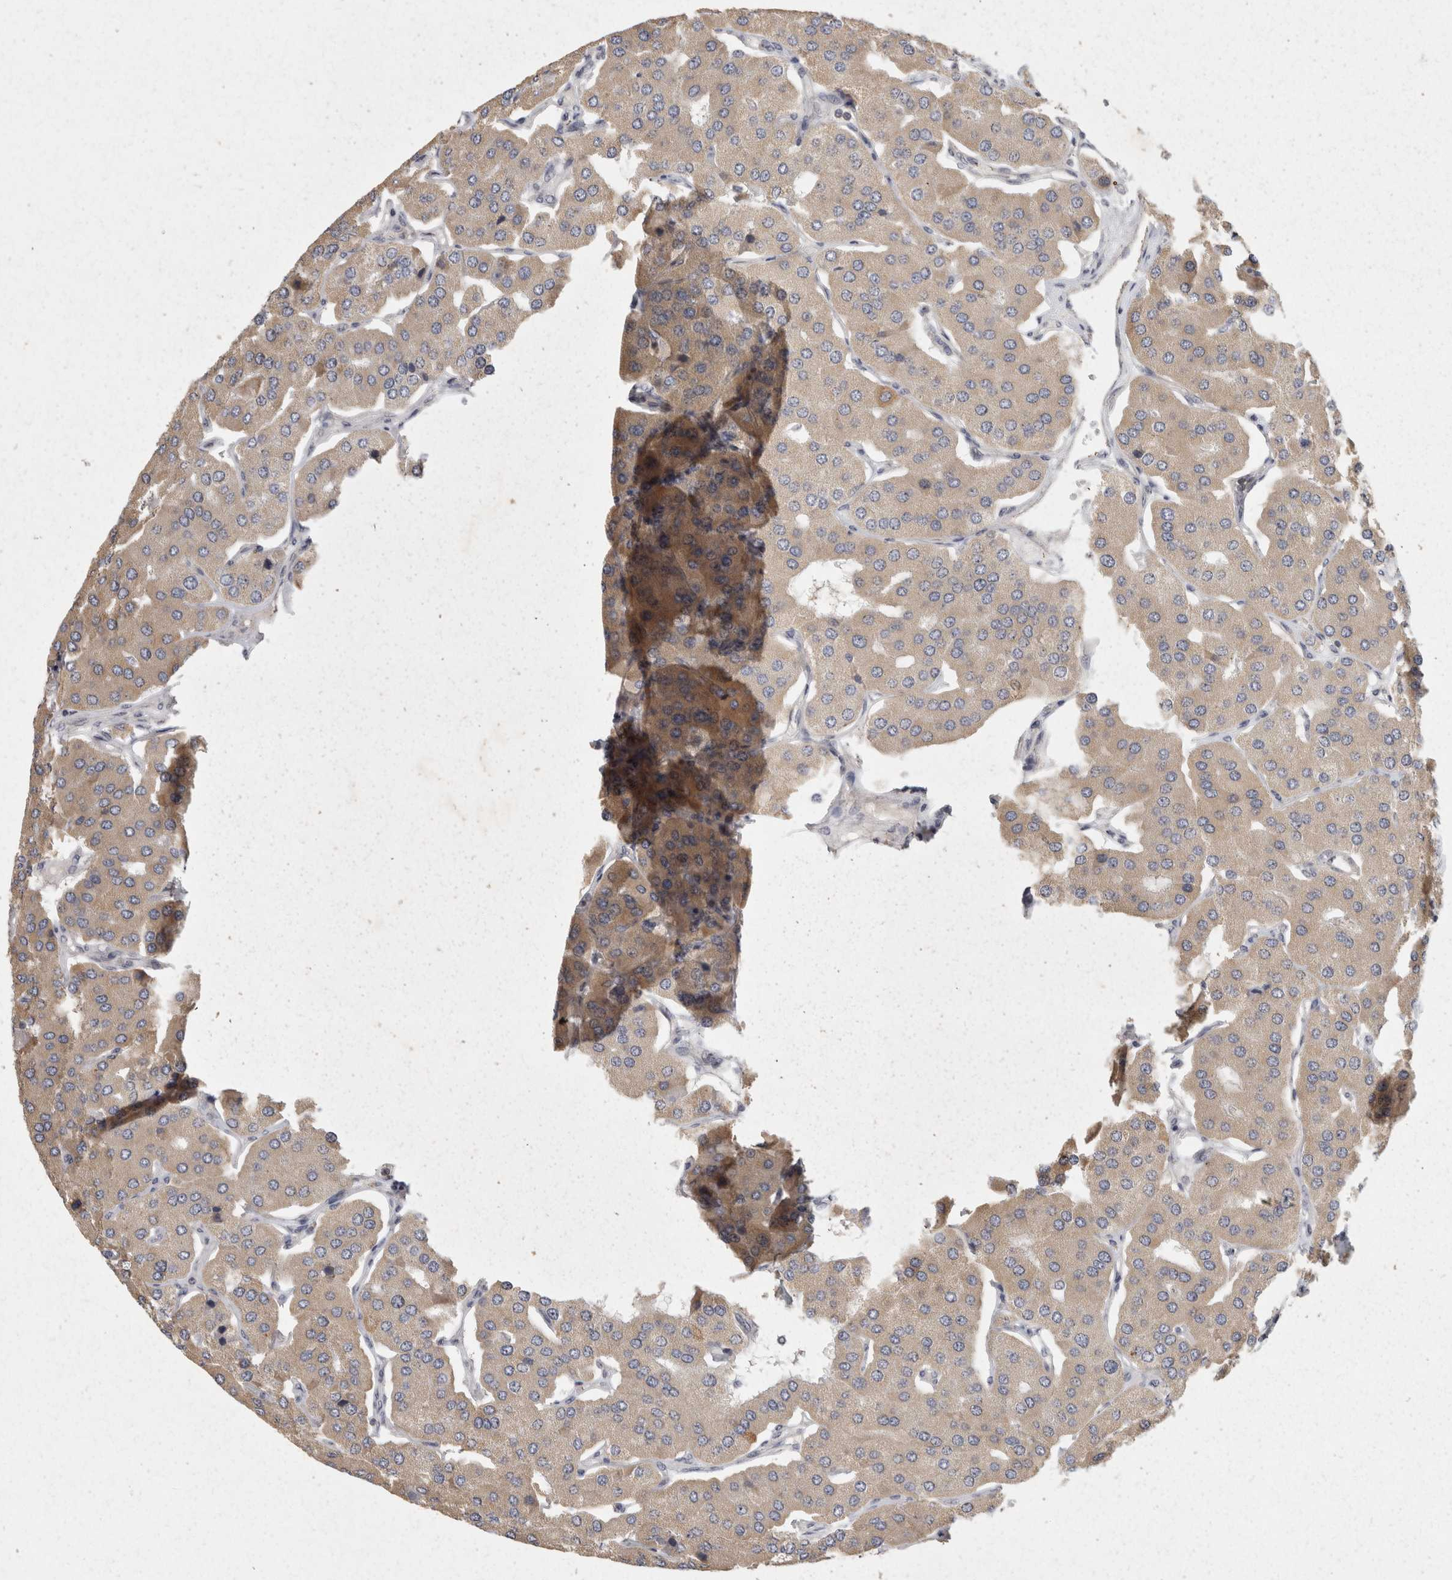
{"staining": {"intensity": "moderate", "quantity": "25%-75%", "location": "cytoplasmic/membranous"}, "tissue": "parathyroid gland", "cell_type": "Glandular cells", "image_type": "normal", "snomed": [{"axis": "morphology", "description": "Normal tissue, NOS"}, {"axis": "morphology", "description": "Adenoma, NOS"}, {"axis": "topography", "description": "Parathyroid gland"}], "caption": "Protein staining of unremarkable parathyroid gland exhibits moderate cytoplasmic/membranous expression in approximately 25%-75% of glandular cells.", "gene": "ACAT2", "patient": {"sex": "female", "age": 86}}